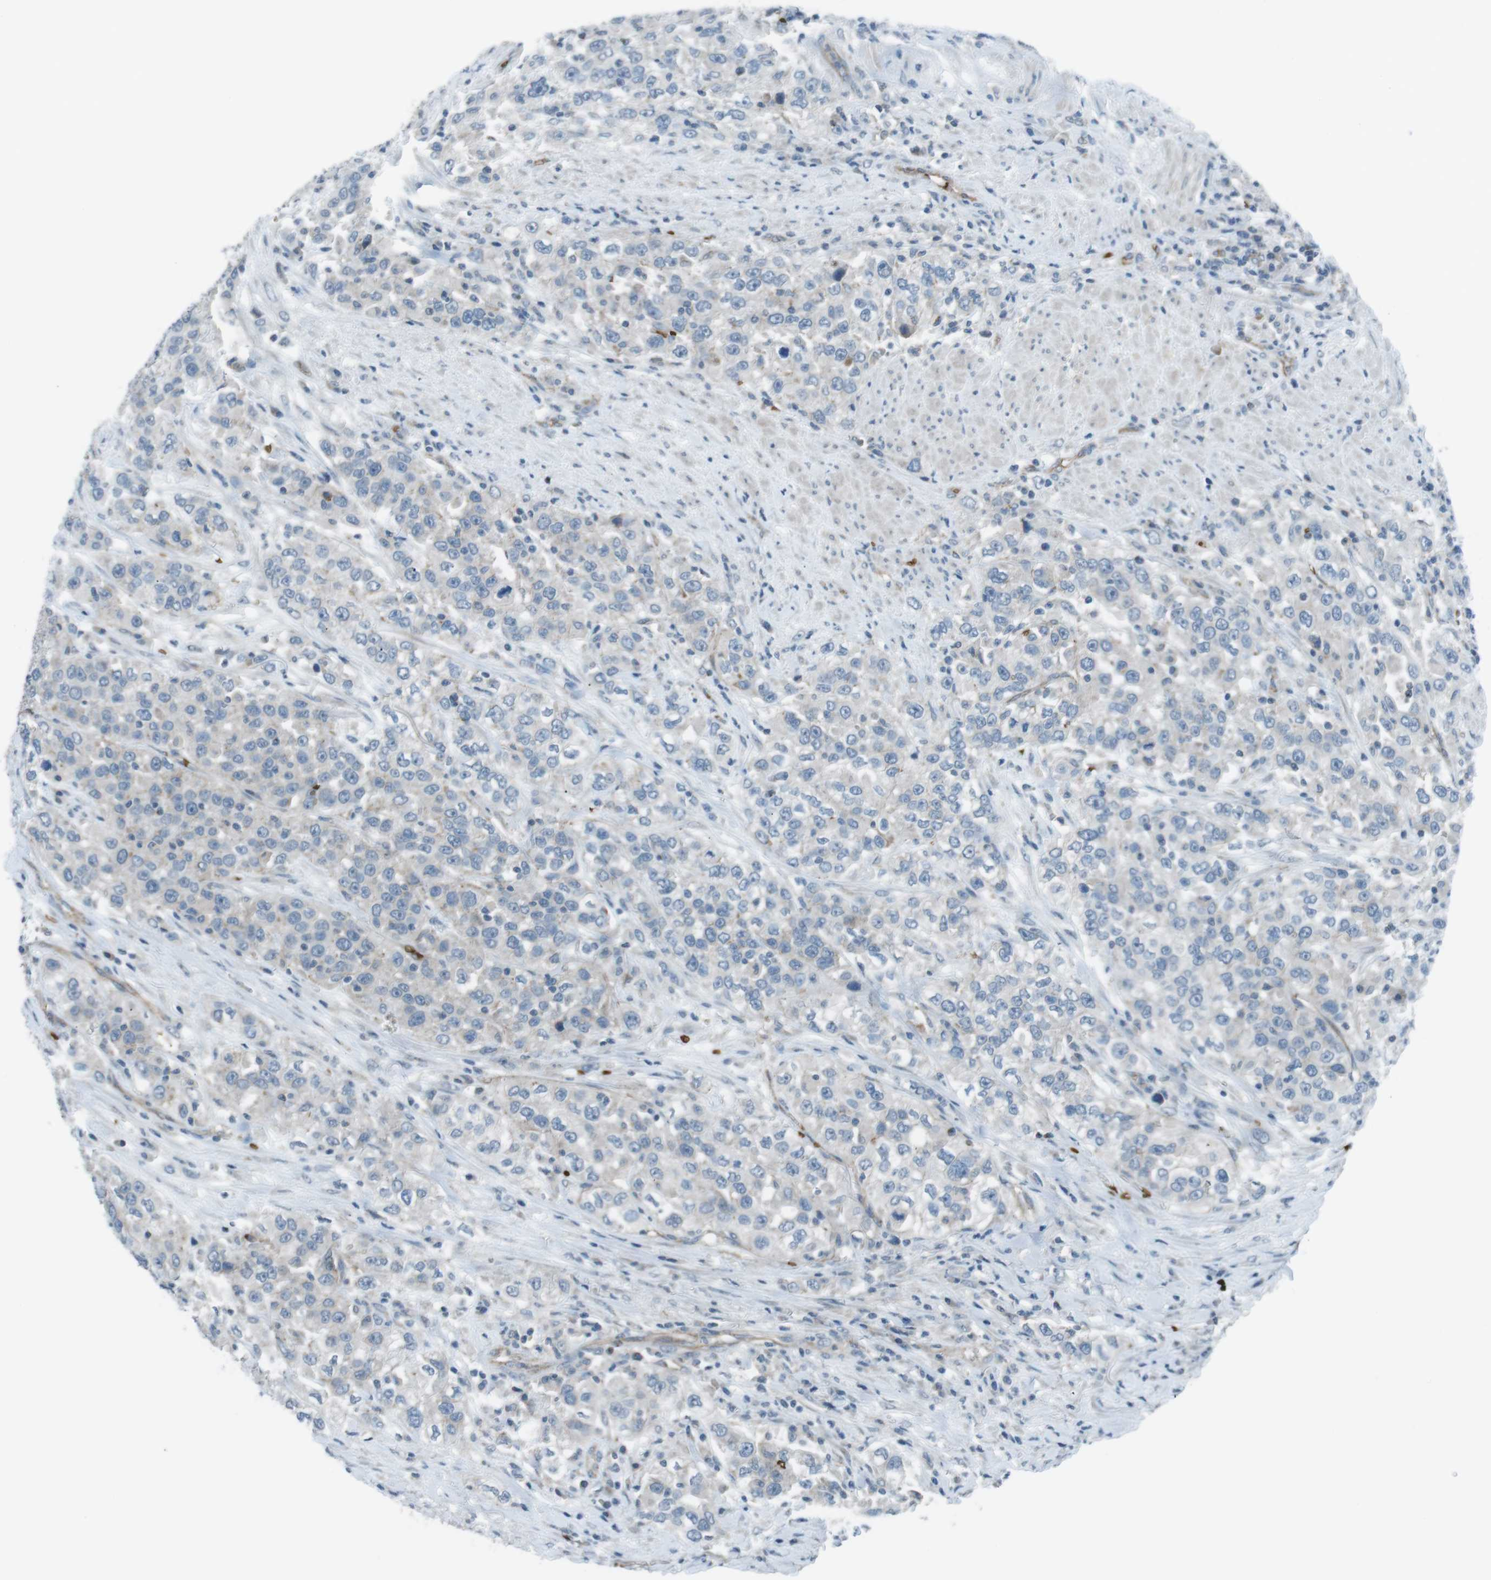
{"staining": {"intensity": "negative", "quantity": "none", "location": "none"}, "tissue": "urothelial cancer", "cell_type": "Tumor cells", "image_type": "cancer", "snomed": [{"axis": "morphology", "description": "Urothelial carcinoma, High grade"}, {"axis": "topography", "description": "Urinary bladder"}], "caption": "There is no significant expression in tumor cells of urothelial carcinoma (high-grade).", "gene": "SPTA1", "patient": {"sex": "female", "age": 80}}